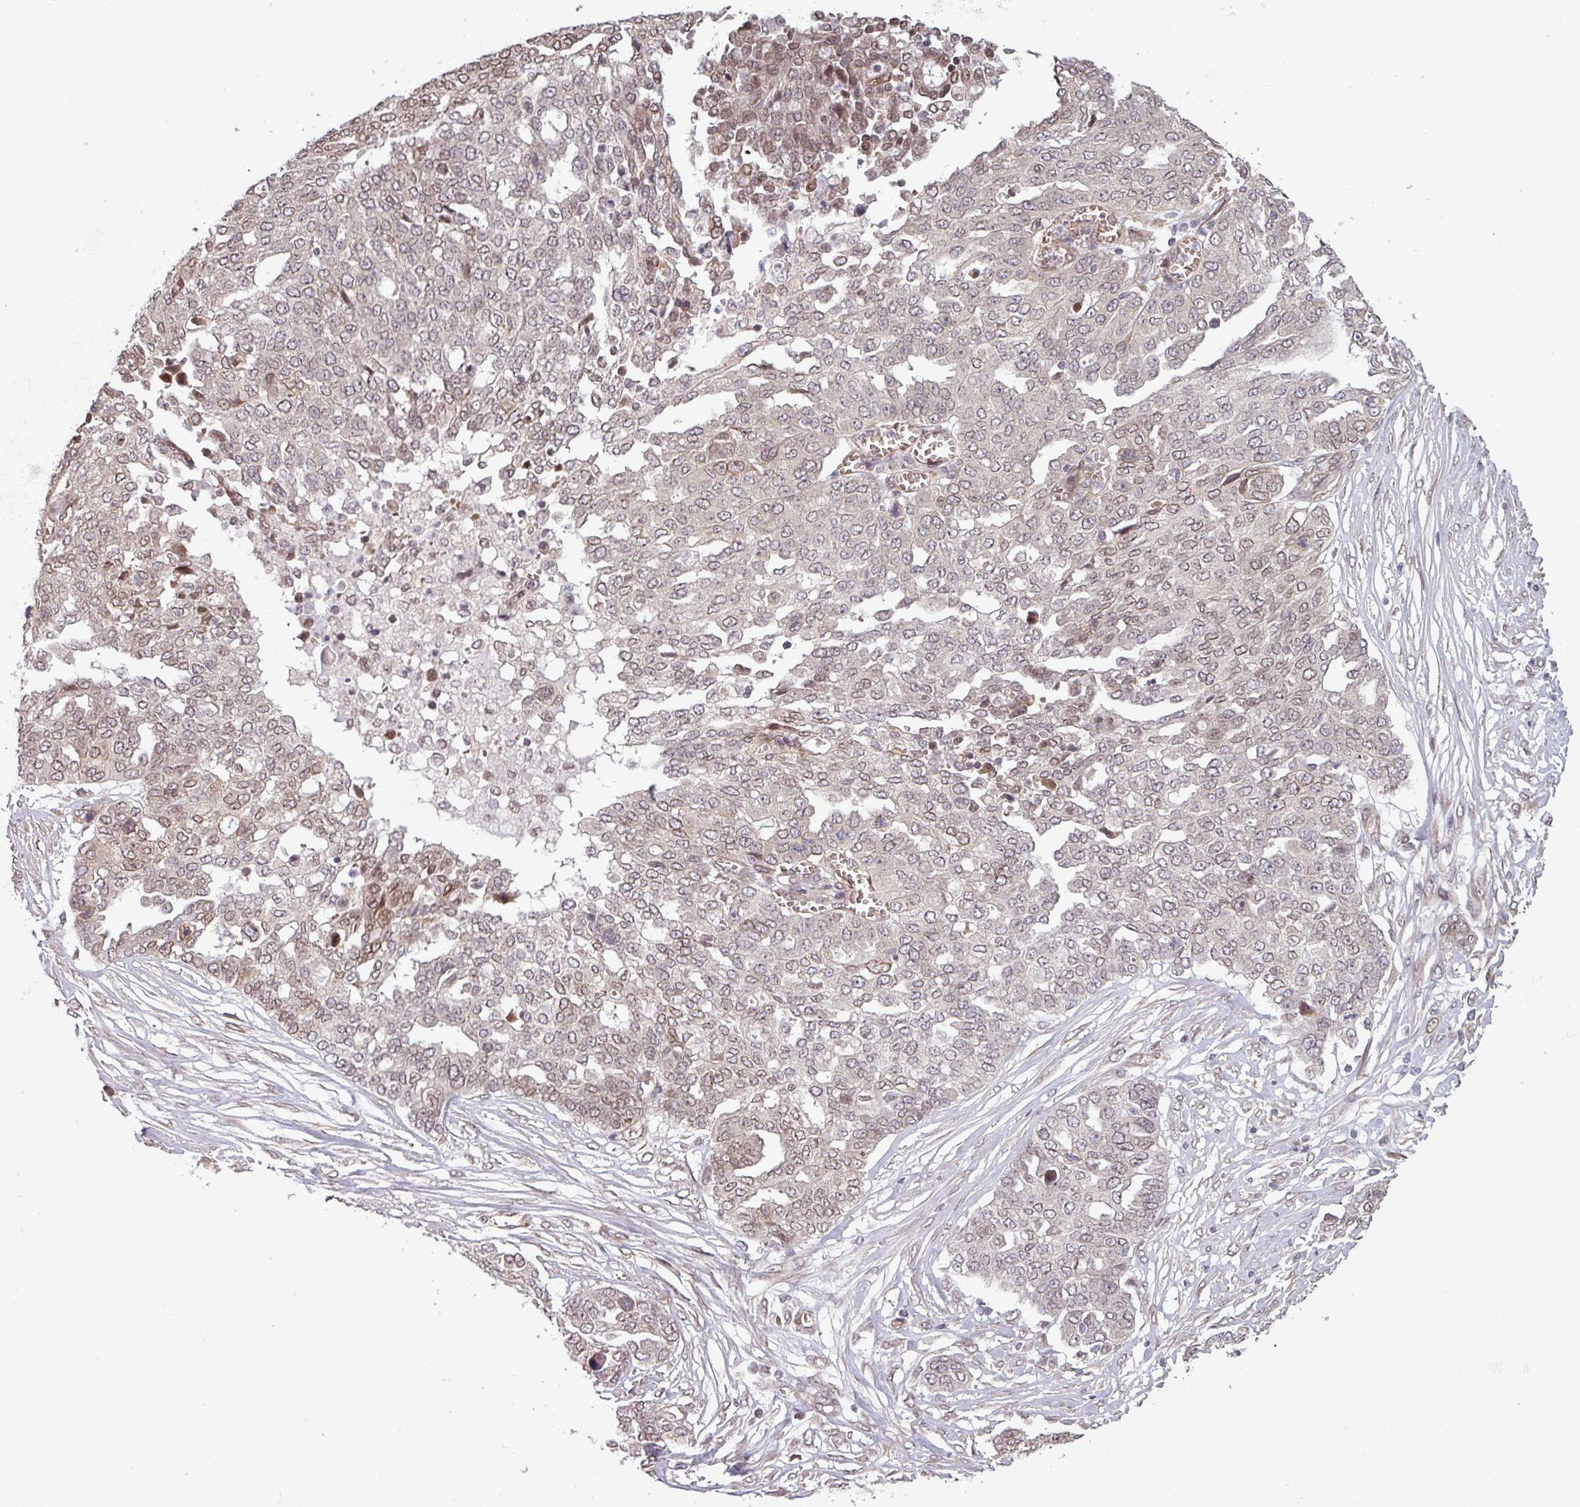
{"staining": {"intensity": "weak", "quantity": "<25%", "location": "nuclear"}, "tissue": "ovarian cancer", "cell_type": "Tumor cells", "image_type": "cancer", "snomed": [{"axis": "morphology", "description": "Cystadenocarcinoma, serous, NOS"}, {"axis": "topography", "description": "Soft tissue"}, {"axis": "topography", "description": "Ovary"}], "caption": "Immunohistochemistry (IHC) image of human serous cystadenocarcinoma (ovarian) stained for a protein (brown), which shows no positivity in tumor cells.", "gene": "RBM4B", "patient": {"sex": "female", "age": 57}}